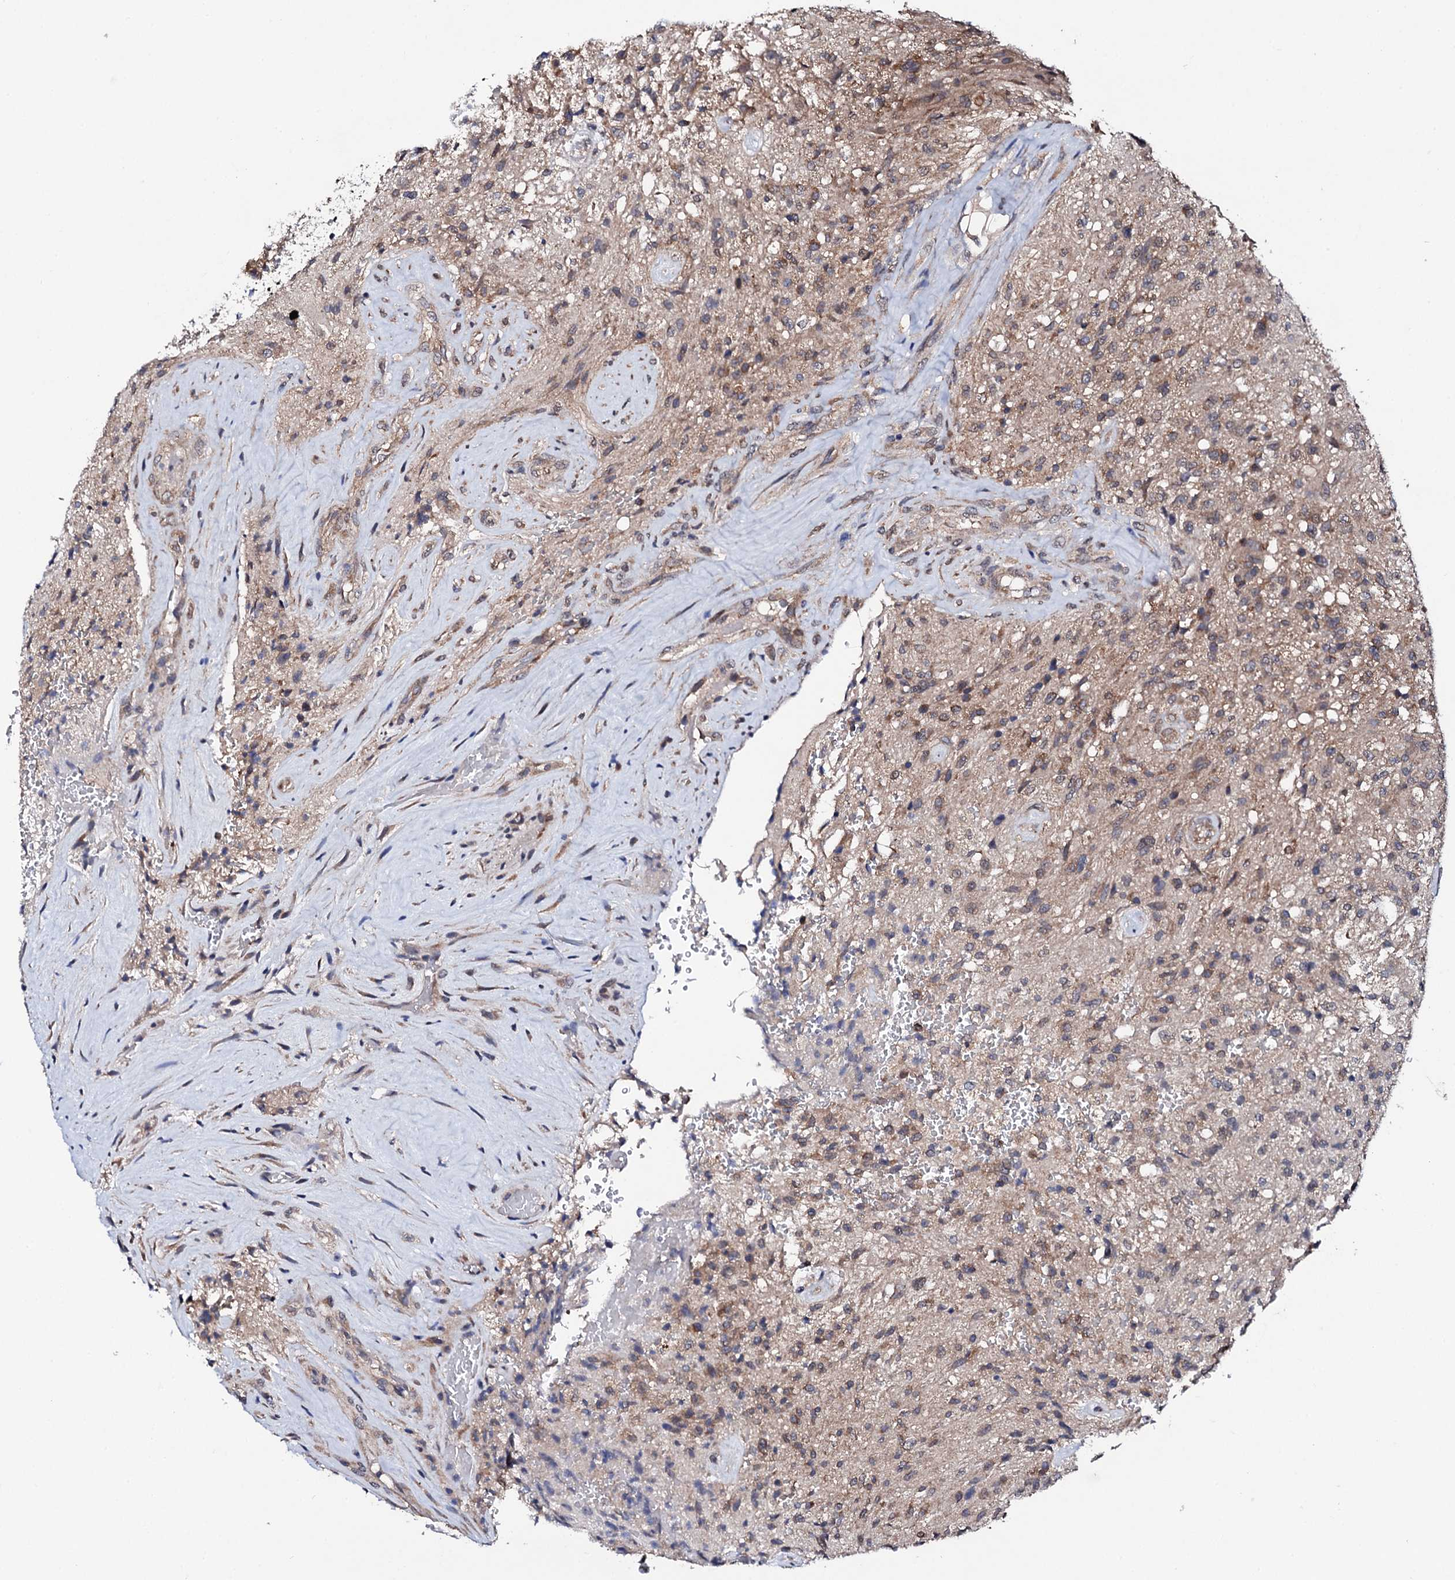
{"staining": {"intensity": "moderate", "quantity": "25%-75%", "location": "cytoplasmic/membranous"}, "tissue": "glioma", "cell_type": "Tumor cells", "image_type": "cancer", "snomed": [{"axis": "morphology", "description": "Glioma, malignant, High grade"}, {"axis": "topography", "description": "Brain"}], "caption": "Malignant high-grade glioma stained for a protein (brown) demonstrates moderate cytoplasmic/membranous positive staining in about 25%-75% of tumor cells.", "gene": "IP6K1", "patient": {"sex": "male", "age": 56}}